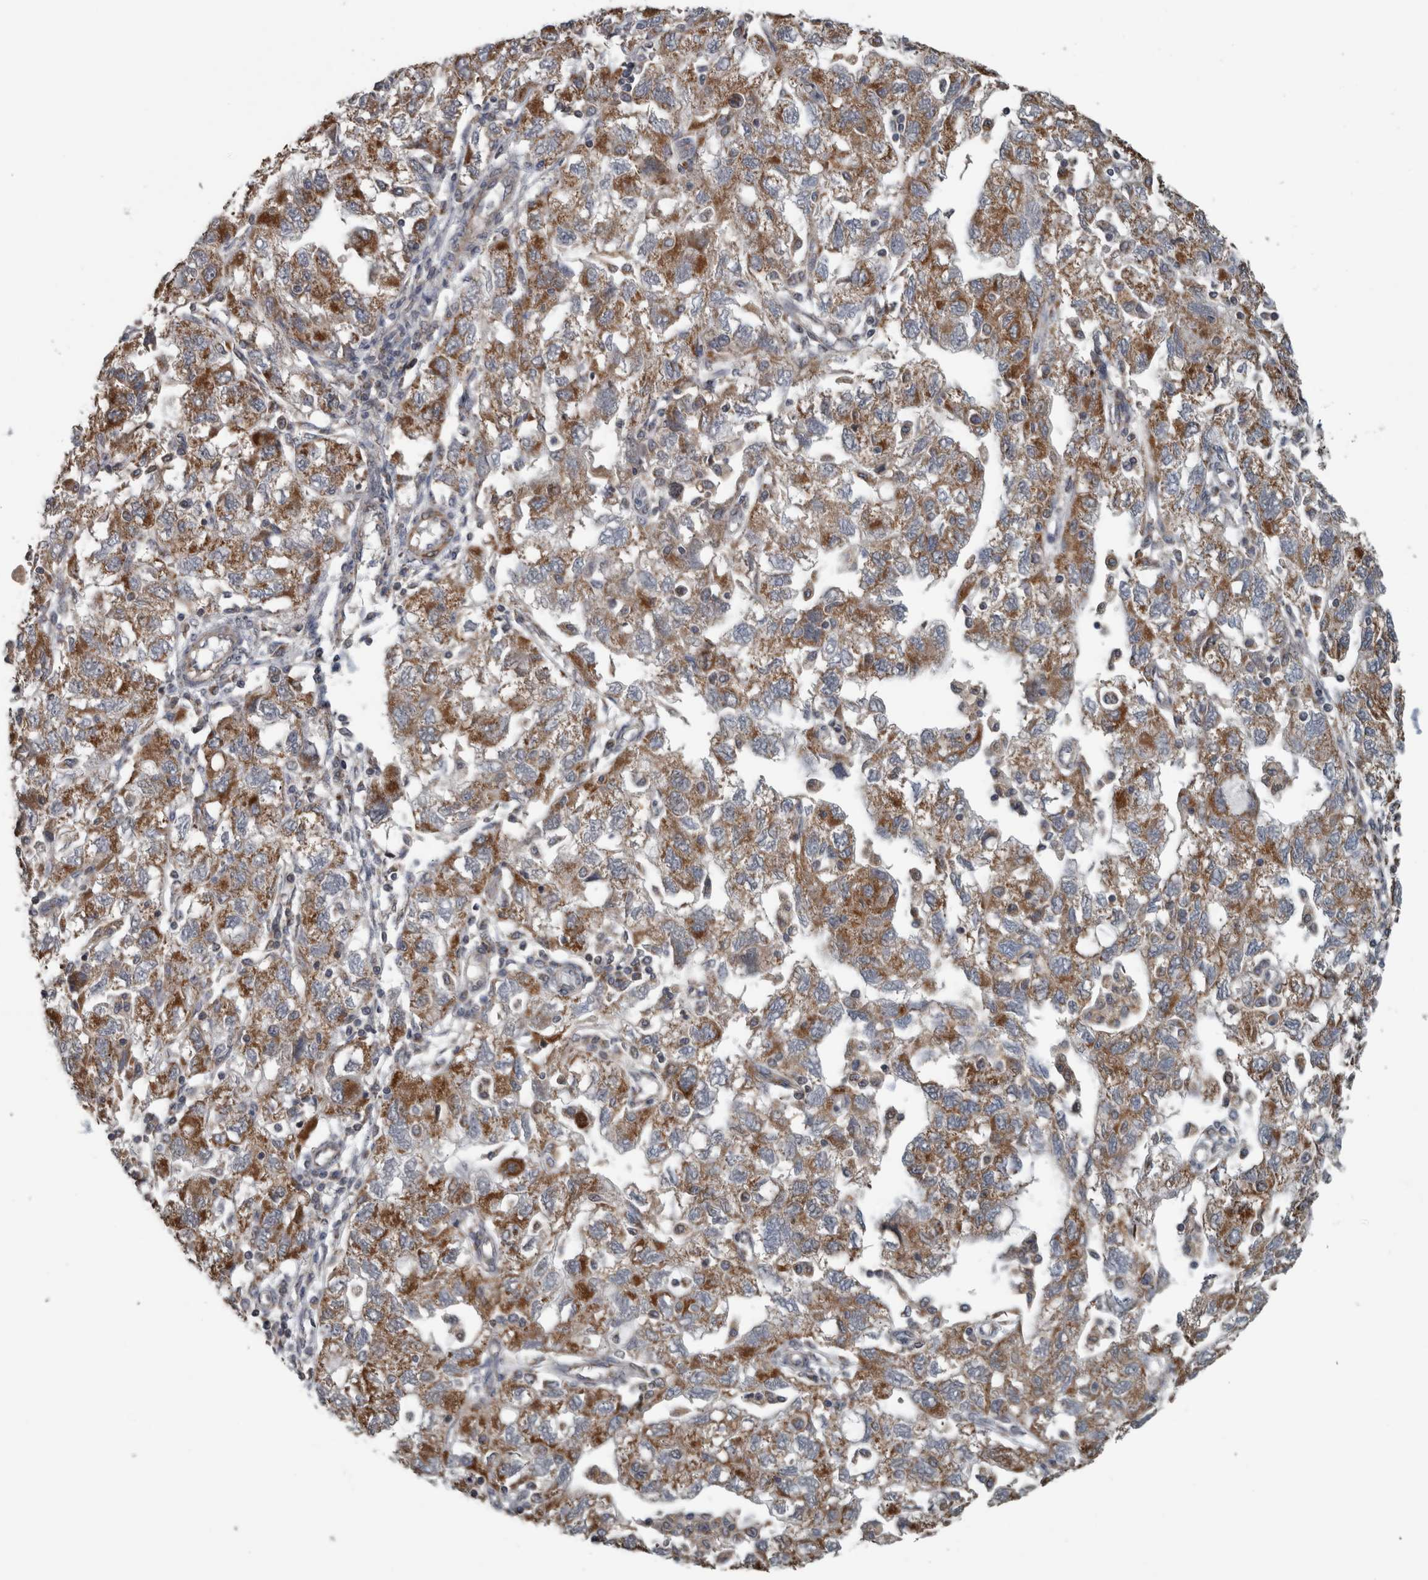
{"staining": {"intensity": "moderate", "quantity": ">75%", "location": "cytoplasmic/membranous"}, "tissue": "ovarian cancer", "cell_type": "Tumor cells", "image_type": "cancer", "snomed": [{"axis": "morphology", "description": "Carcinoma, NOS"}, {"axis": "morphology", "description": "Cystadenocarcinoma, serous, NOS"}, {"axis": "topography", "description": "Ovary"}], "caption": "Carcinoma (ovarian) stained with immunohistochemistry reveals moderate cytoplasmic/membranous expression in about >75% of tumor cells. The staining was performed using DAB (3,3'-diaminobenzidine), with brown indicating positive protein expression. Nuclei are stained blue with hematoxylin.", "gene": "ARMC1", "patient": {"sex": "female", "age": 69}}